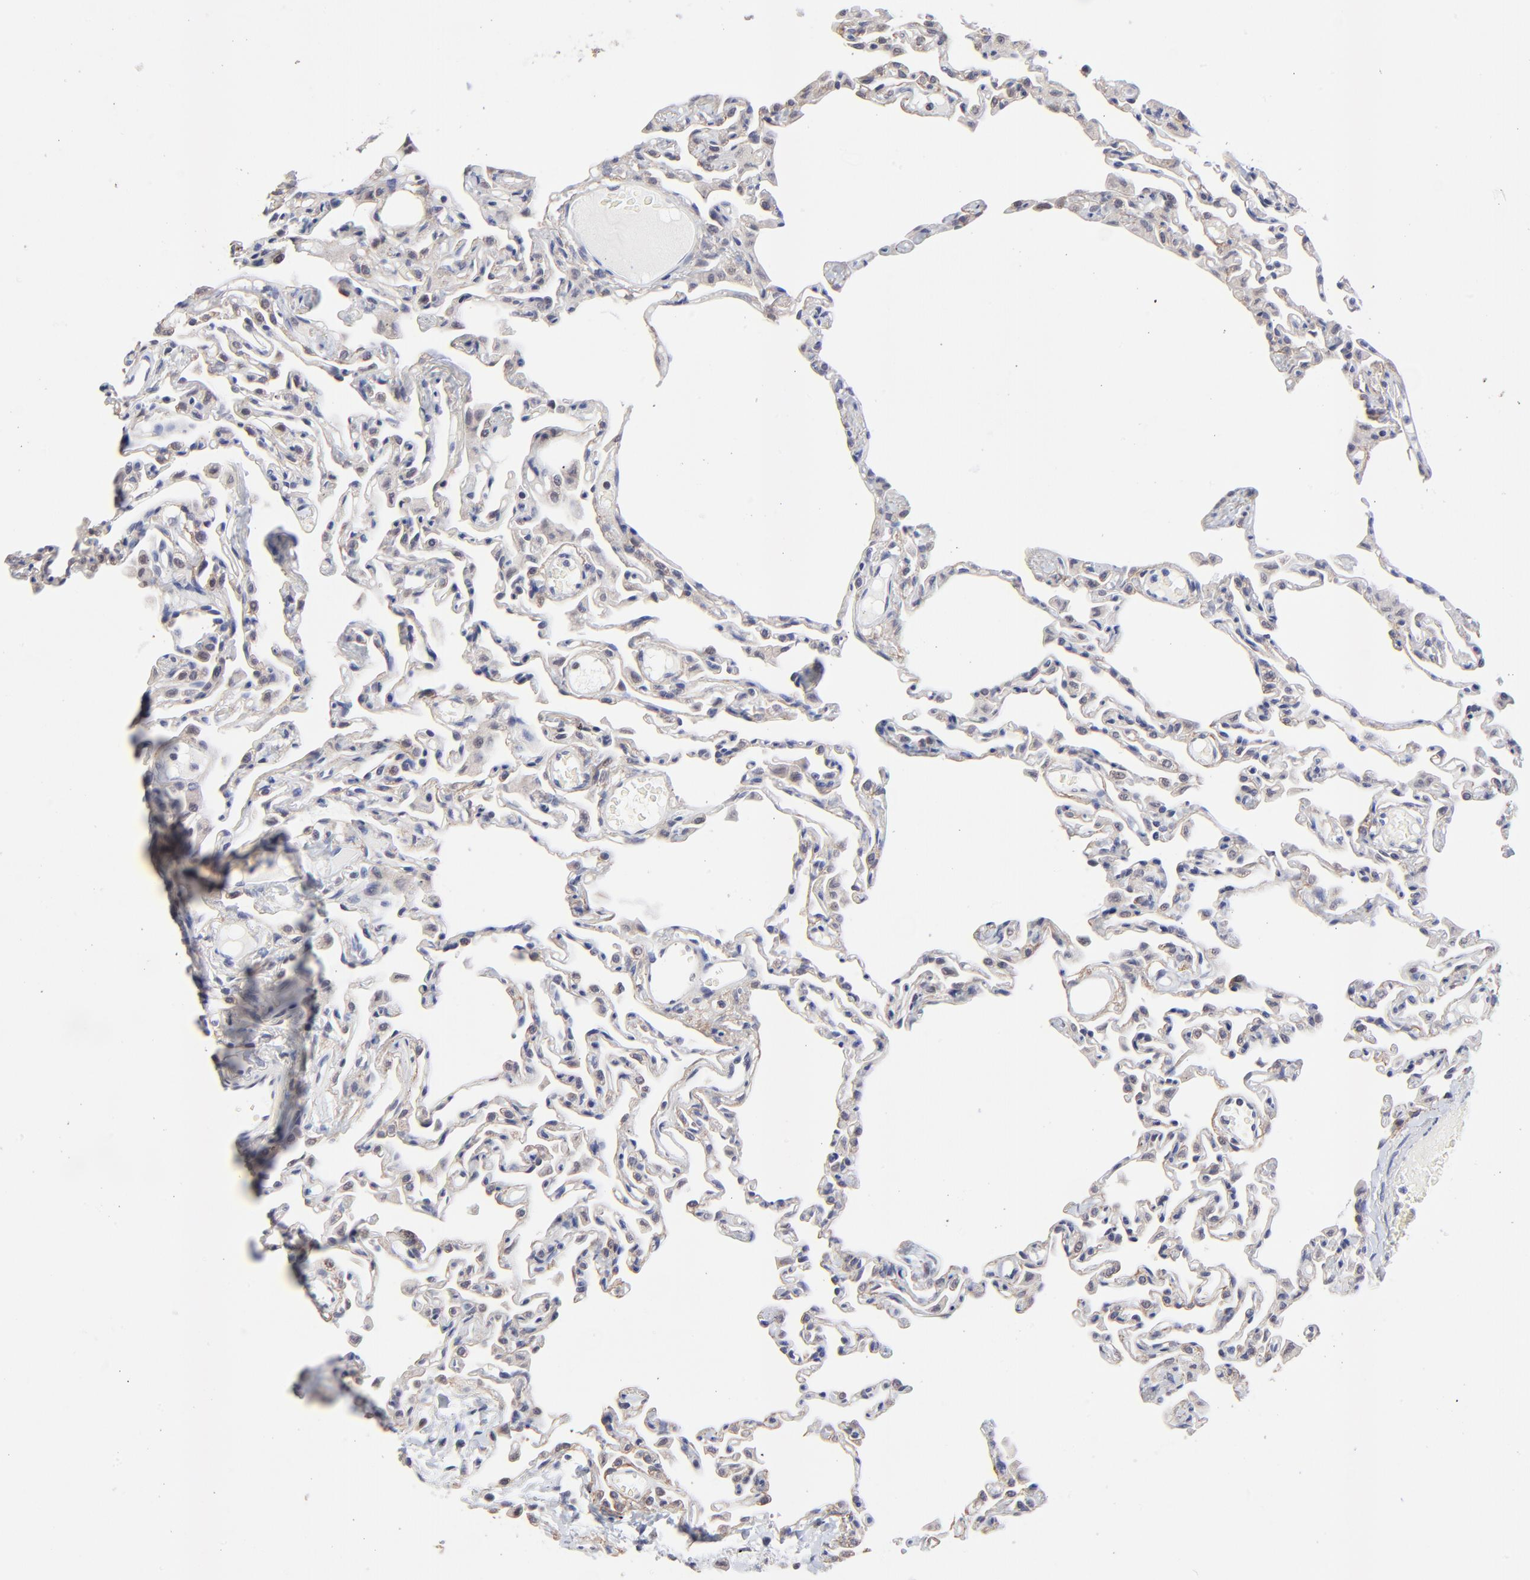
{"staining": {"intensity": "negative", "quantity": "none", "location": "none"}, "tissue": "lung", "cell_type": "Alveolar cells", "image_type": "normal", "snomed": [{"axis": "morphology", "description": "Normal tissue, NOS"}, {"axis": "topography", "description": "Lung"}], "caption": "IHC micrograph of normal lung stained for a protein (brown), which exhibits no positivity in alveolar cells. (DAB immunohistochemistry with hematoxylin counter stain).", "gene": "FBXO8", "patient": {"sex": "female", "age": 49}}